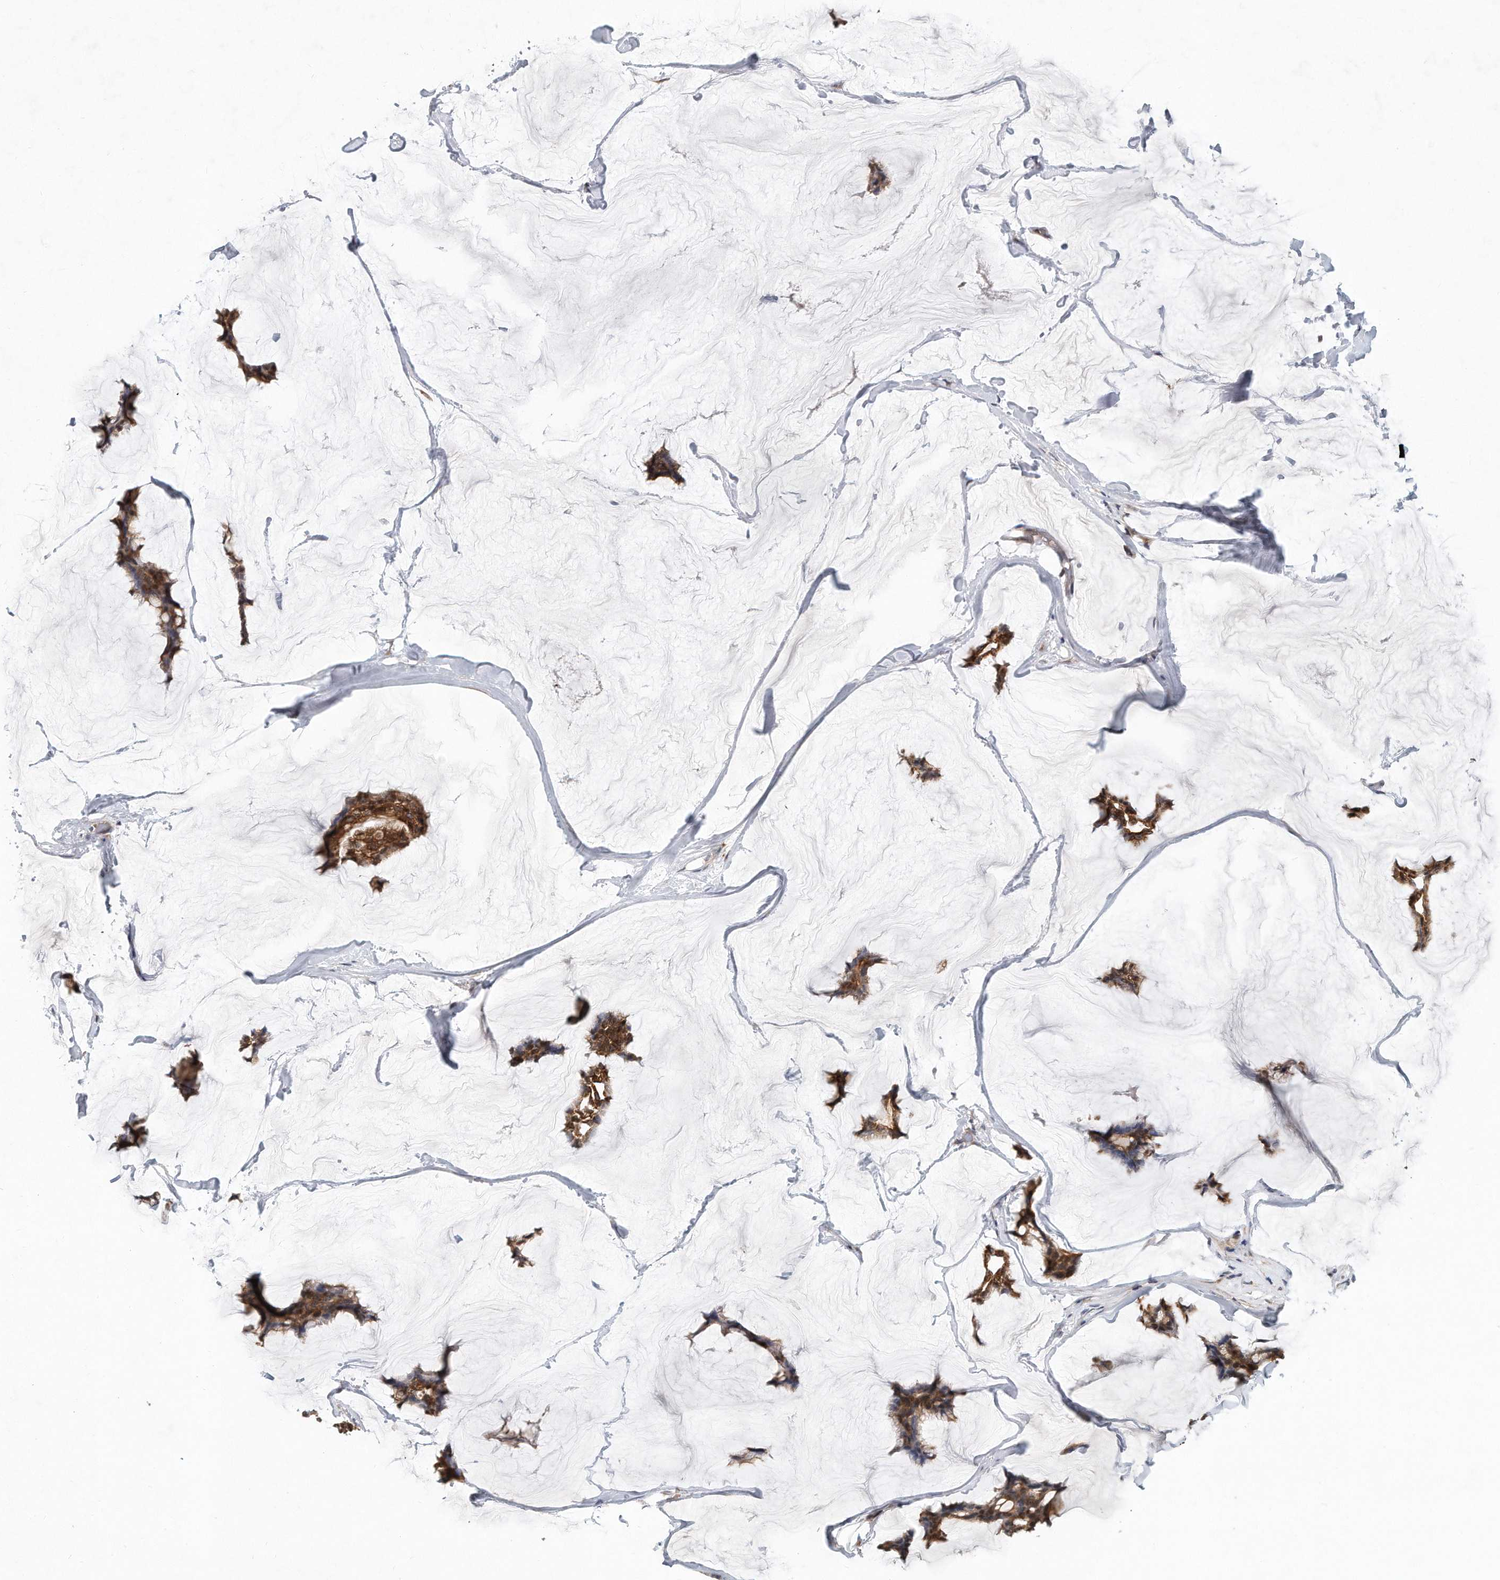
{"staining": {"intensity": "moderate", "quantity": ">75%", "location": "cytoplasmic/membranous"}, "tissue": "breast cancer", "cell_type": "Tumor cells", "image_type": "cancer", "snomed": [{"axis": "morphology", "description": "Duct carcinoma"}, {"axis": "topography", "description": "Breast"}], "caption": "A brown stain highlights moderate cytoplasmic/membranous positivity of a protein in breast cancer (intraductal carcinoma) tumor cells. (DAB IHC, brown staining for protein, blue staining for nuclei).", "gene": "PCDH8", "patient": {"sex": "female", "age": 93}}